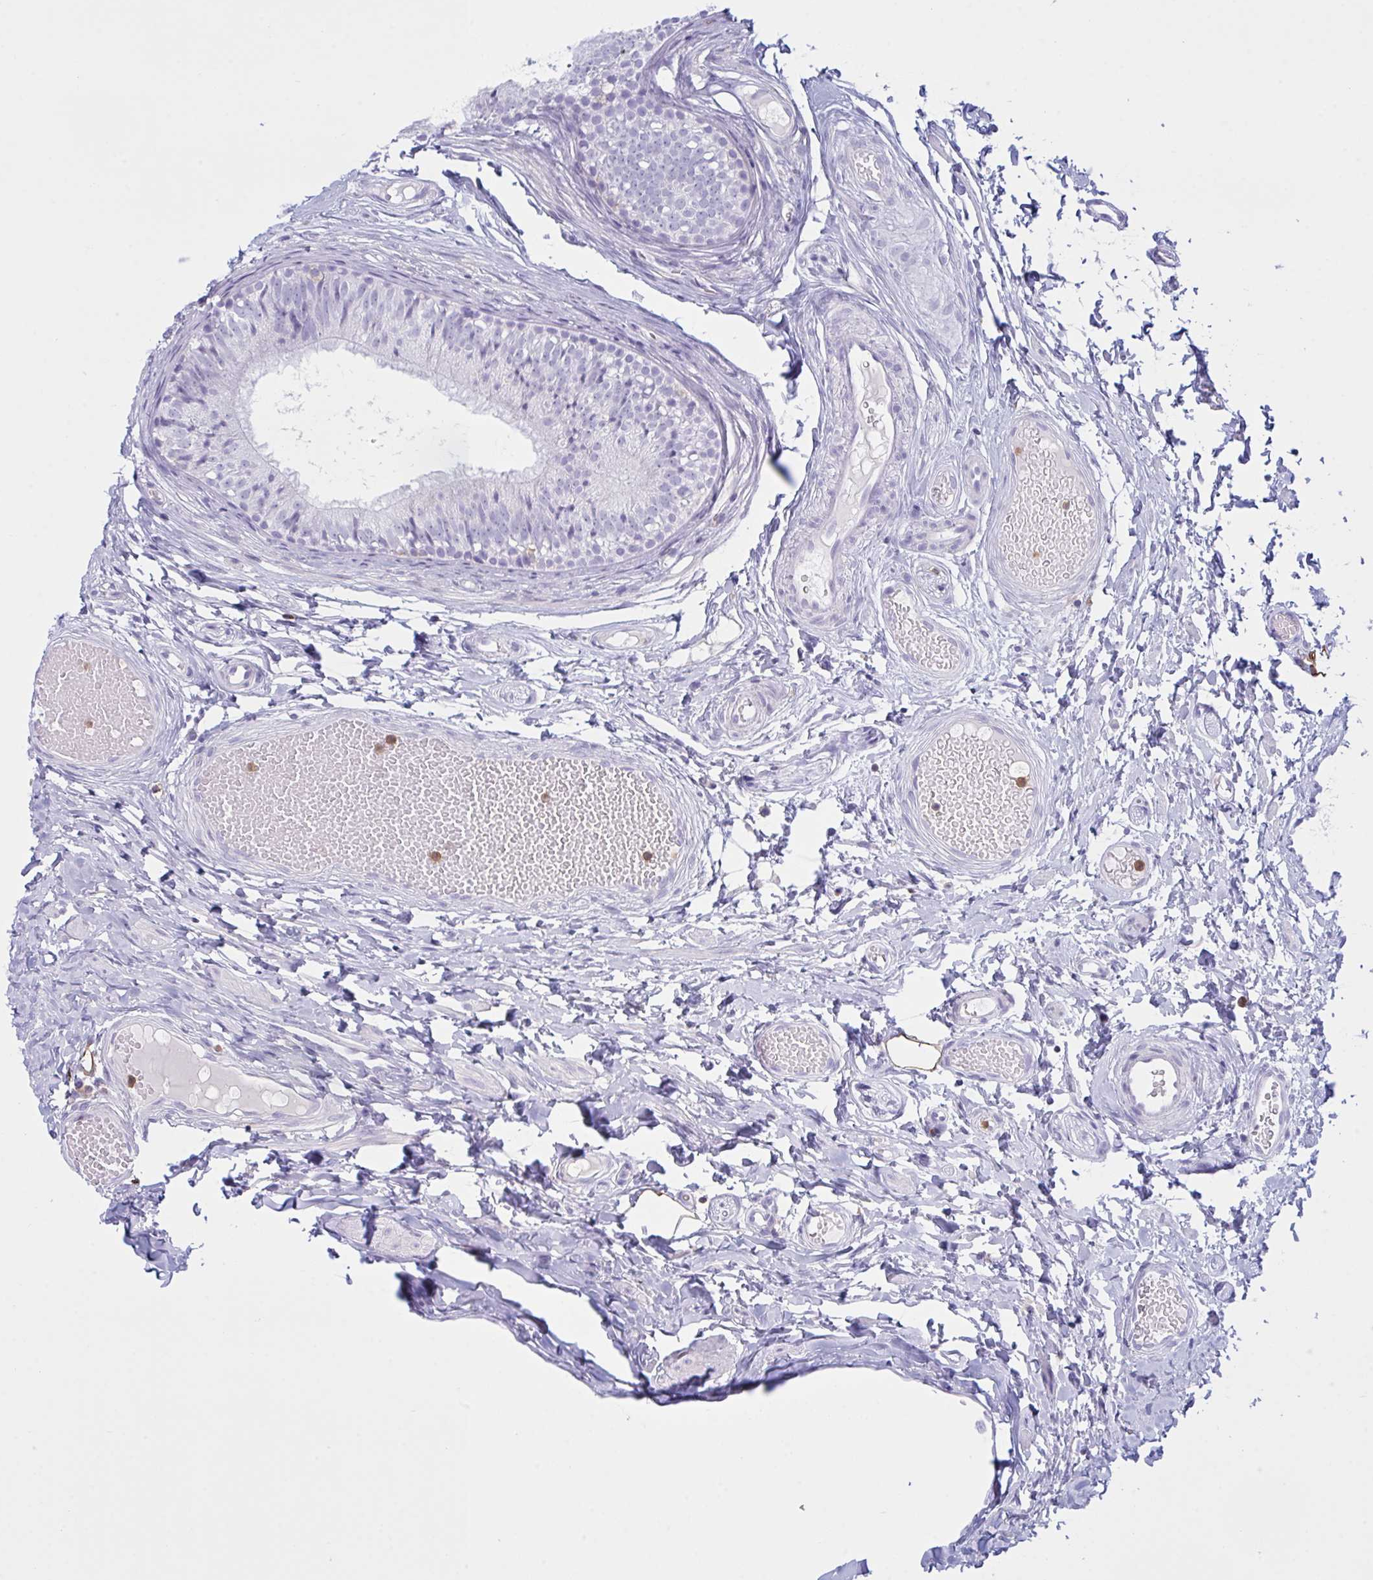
{"staining": {"intensity": "negative", "quantity": "none", "location": "none"}, "tissue": "epididymis", "cell_type": "Glandular cells", "image_type": "normal", "snomed": [{"axis": "morphology", "description": "Normal tissue, NOS"}, {"axis": "morphology", "description": "Seminoma, NOS"}, {"axis": "topography", "description": "Testis"}, {"axis": "topography", "description": "Epididymis"}], "caption": "Protein analysis of unremarkable epididymis demonstrates no significant positivity in glandular cells. (Brightfield microscopy of DAB (3,3'-diaminobenzidine) immunohistochemistry (IHC) at high magnification).", "gene": "MYO1F", "patient": {"sex": "male", "age": 34}}